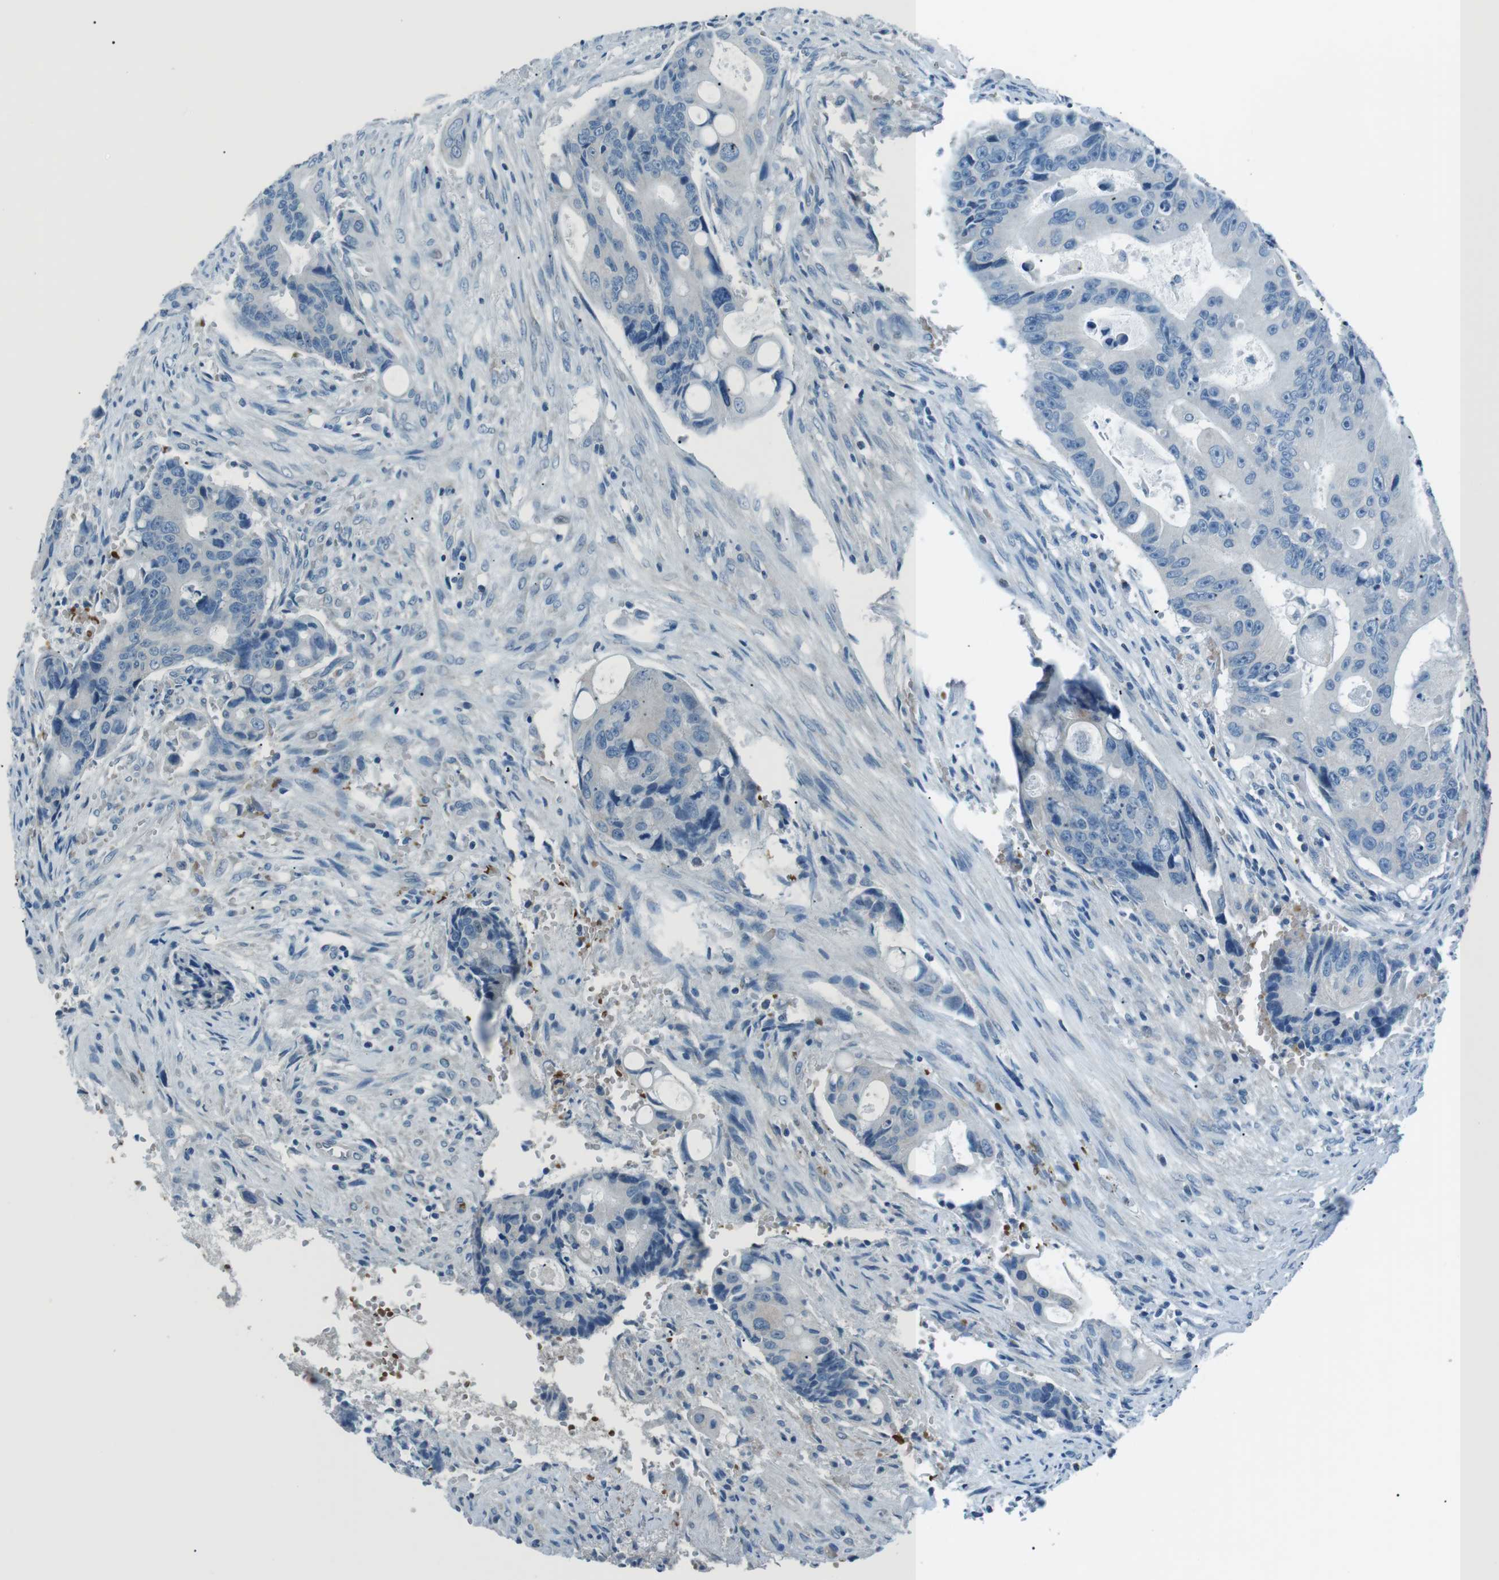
{"staining": {"intensity": "negative", "quantity": "none", "location": "none"}, "tissue": "colorectal cancer", "cell_type": "Tumor cells", "image_type": "cancer", "snomed": [{"axis": "morphology", "description": "Adenocarcinoma, NOS"}, {"axis": "topography", "description": "Colon"}], "caption": "DAB (3,3'-diaminobenzidine) immunohistochemical staining of colorectal adenocarcinoma demonstrates no significant staining in tumor cells. The staining was performed using DAB to visualize the protein expression in brown, while the nuclei were stained in blue with hematoxylin (Magnification: 20x).", "gene": "ST6GAL1", "patient": {"sex": "female", "age": 57}}